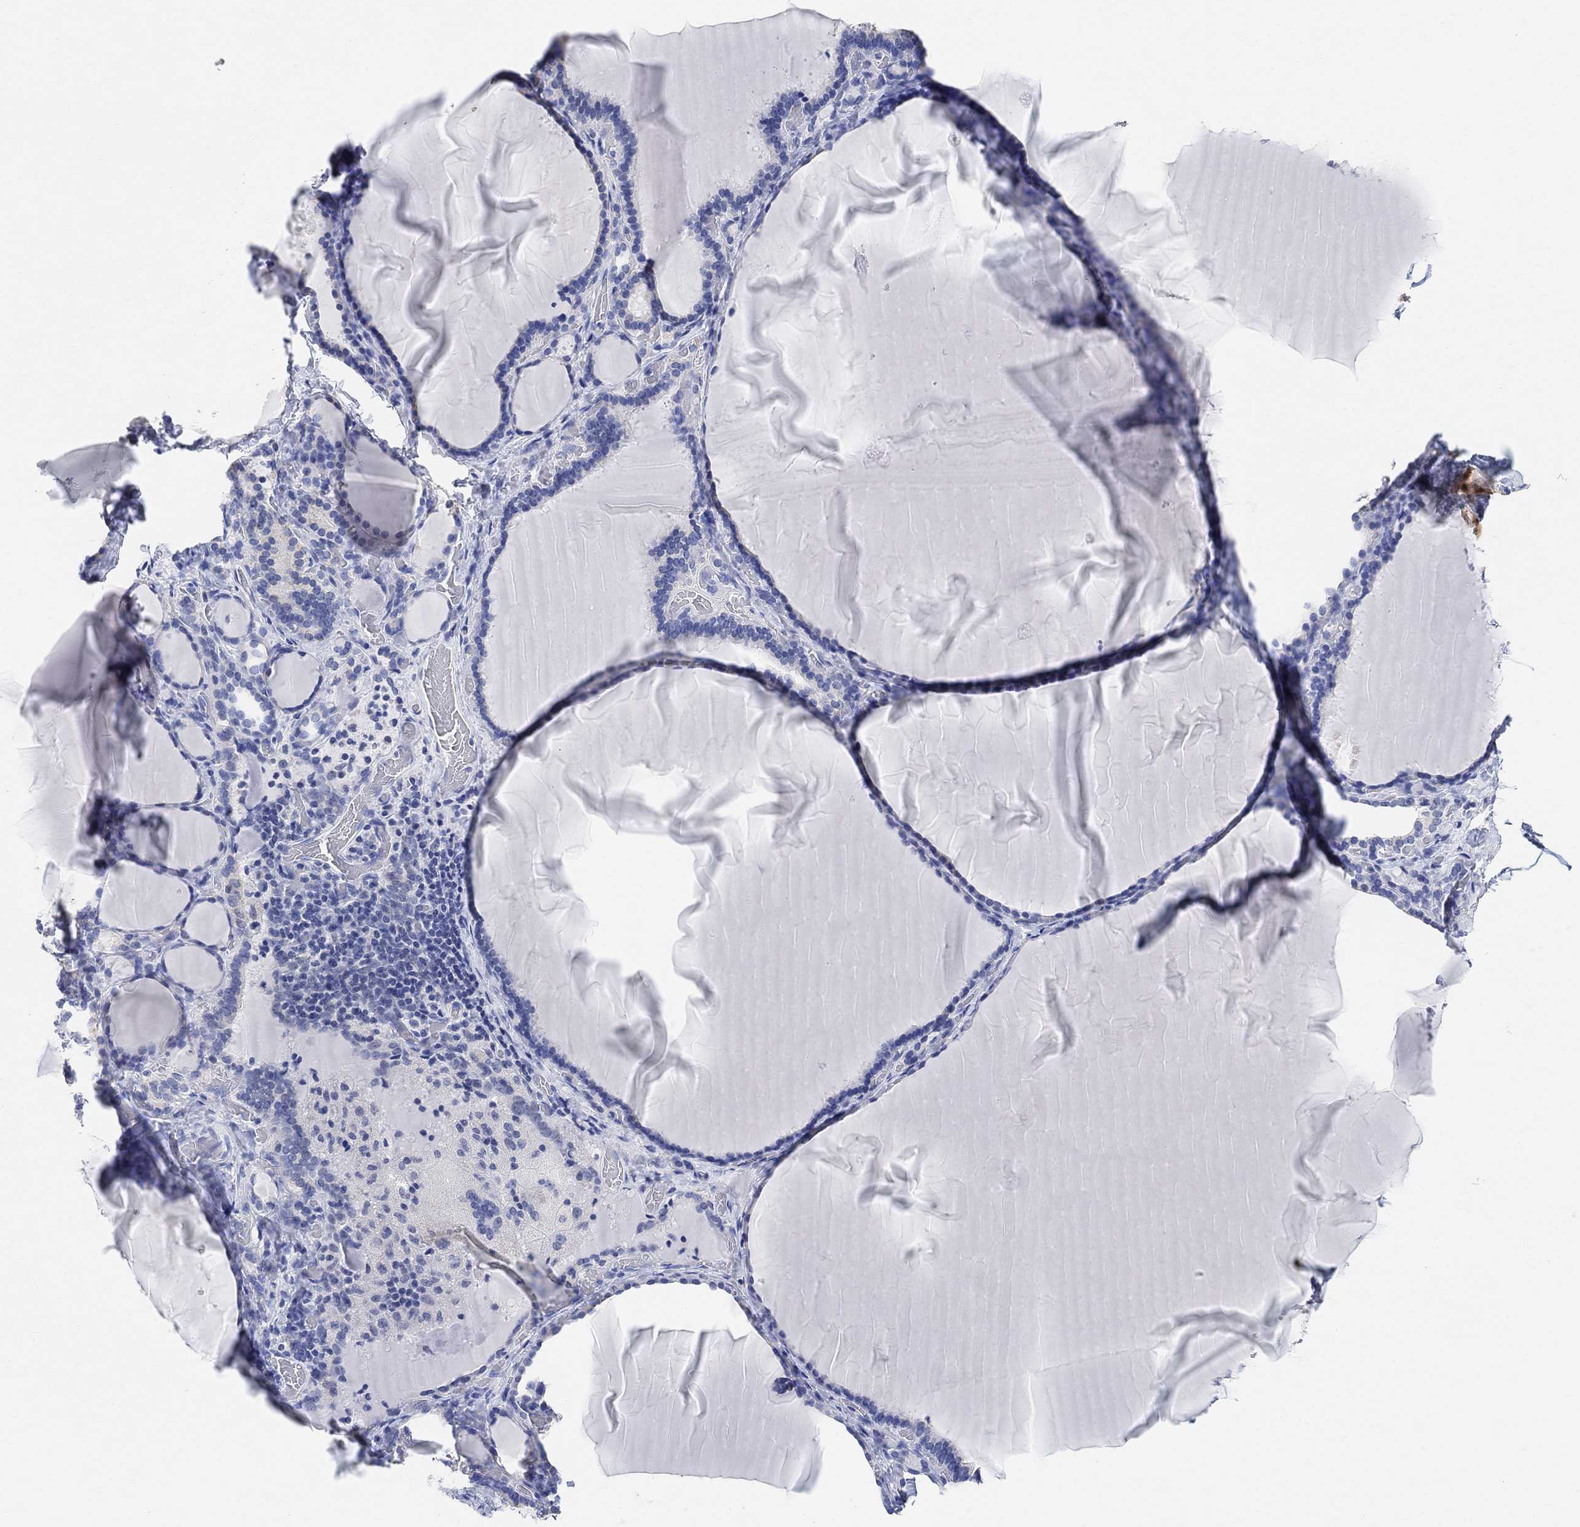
{"staining": {"intensity": "negative", "quantity": "none", "location": "none"}, "tissue": "thyroid gland", "cell_type": "Glandular cells", "image_type": "normal", "snomed": [{"axis": "morphology", "description": "Normal tissue, NOS"}, {"axis": "morphology", "description": "Hyperplasia, NOS"}, {"axis": "topography", "description": "Thyroid gland"}], "caption": "This is a photomicrograph of immunohistochemistry (IHC) staining of unremarkable thyroid gland, which shows no positivity in glandular cells. (DAB immunohistochemistry (IHC) with hematoxylin counter stain).", "gene": "SYT12", "patient": {"sex": "female", "age": 27}}